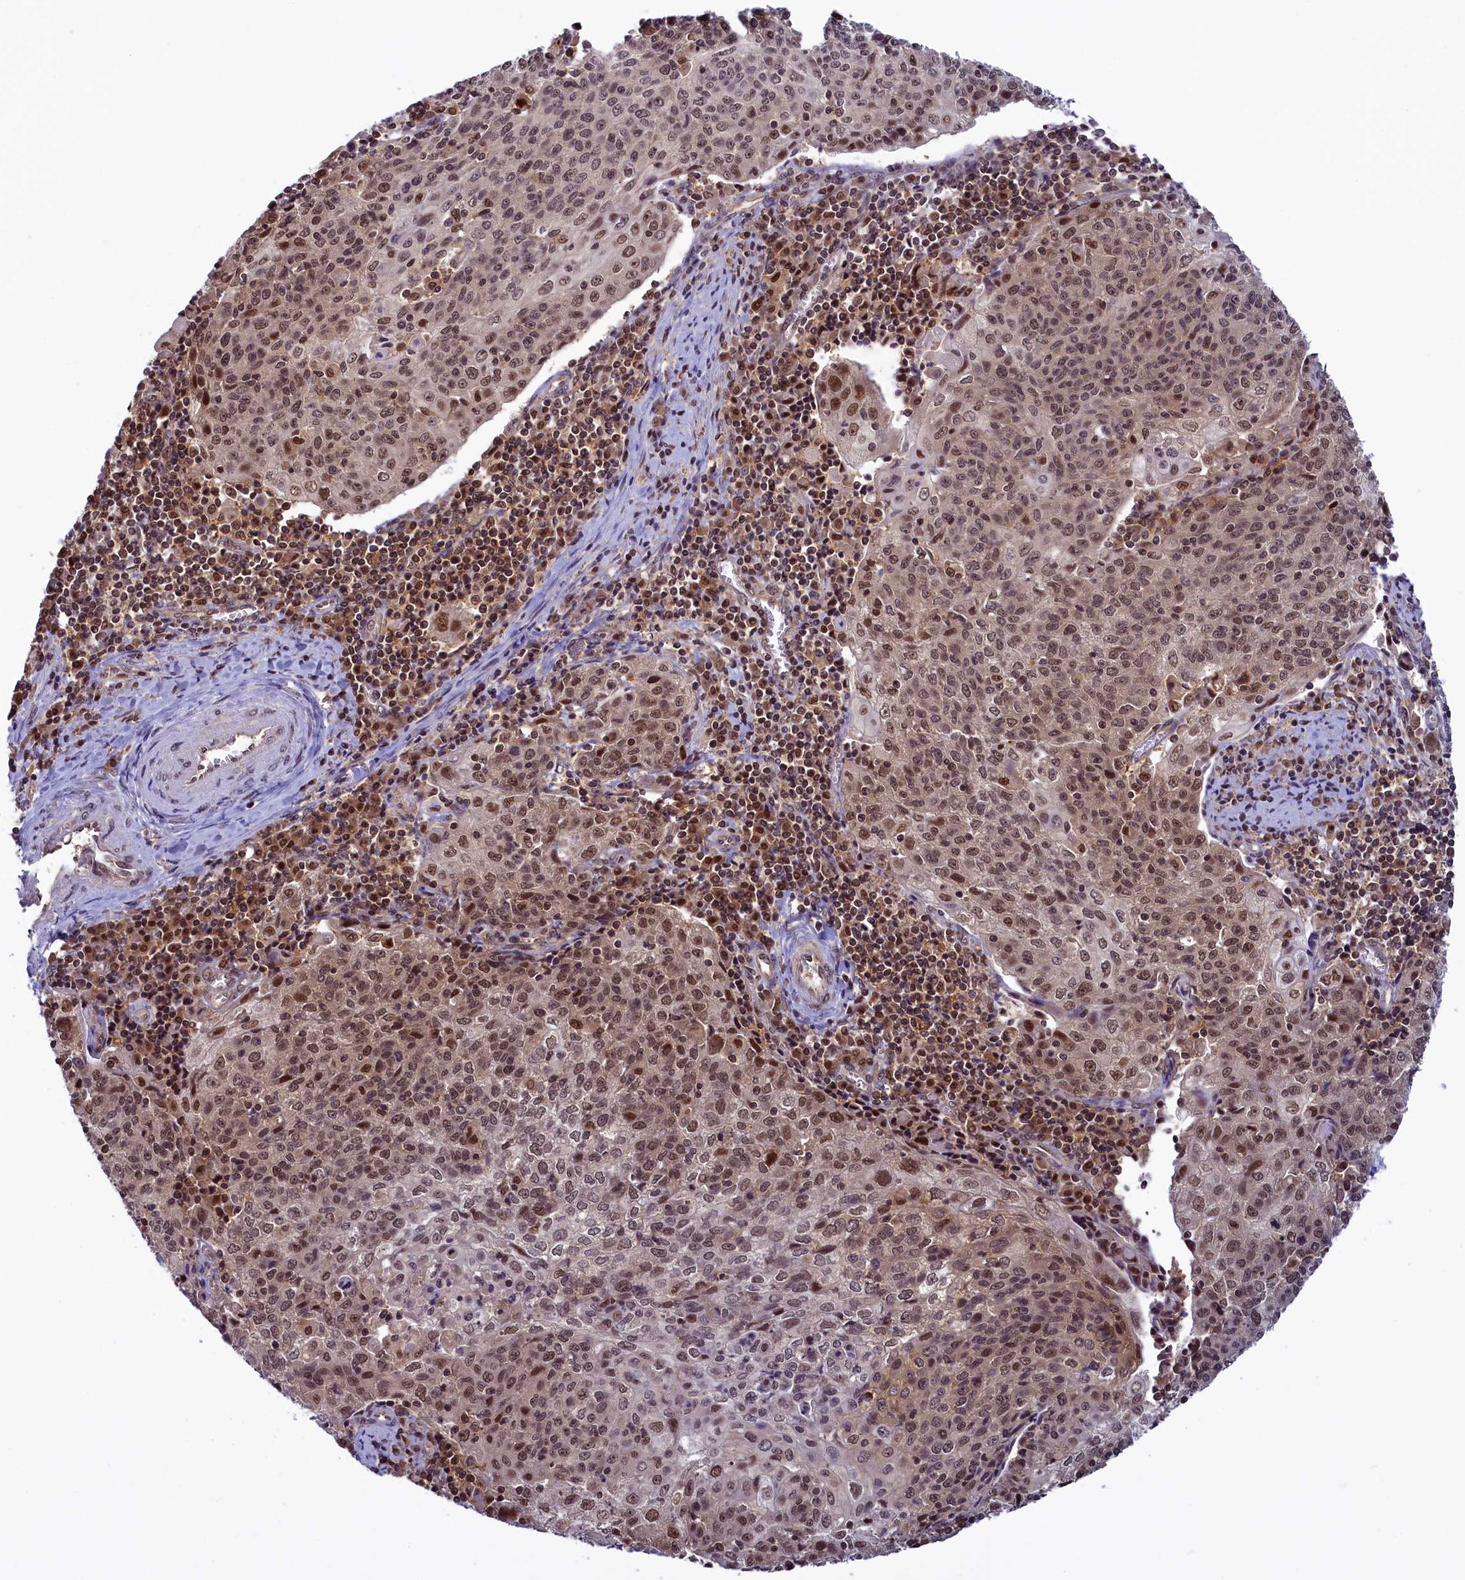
{"staining": {"intensity": "moderate", "quantity": ">75%", "location": "nuclear"}, "tissue": "cervical cancer", "cell_type": "Tumor cells", "image_type": "cancer", "snomed": [{"axis": "morphology", "description": "Squamous cell carcinoma, NOS"}, {"axis": "topography", "description": "Cervix"}], "caption": "Immunohistochemistry (IHC) of human cervical cancer (squamous cell carcinoma) demonstrates medium levels of moderate nuclear positivity in approximately >75% of tumor cells. The protein of interest is shown in brown color, while the nuclei are stained blue.", "gene": "SLC7A6OS", "patient": {"sex": "female", "age": 48}}